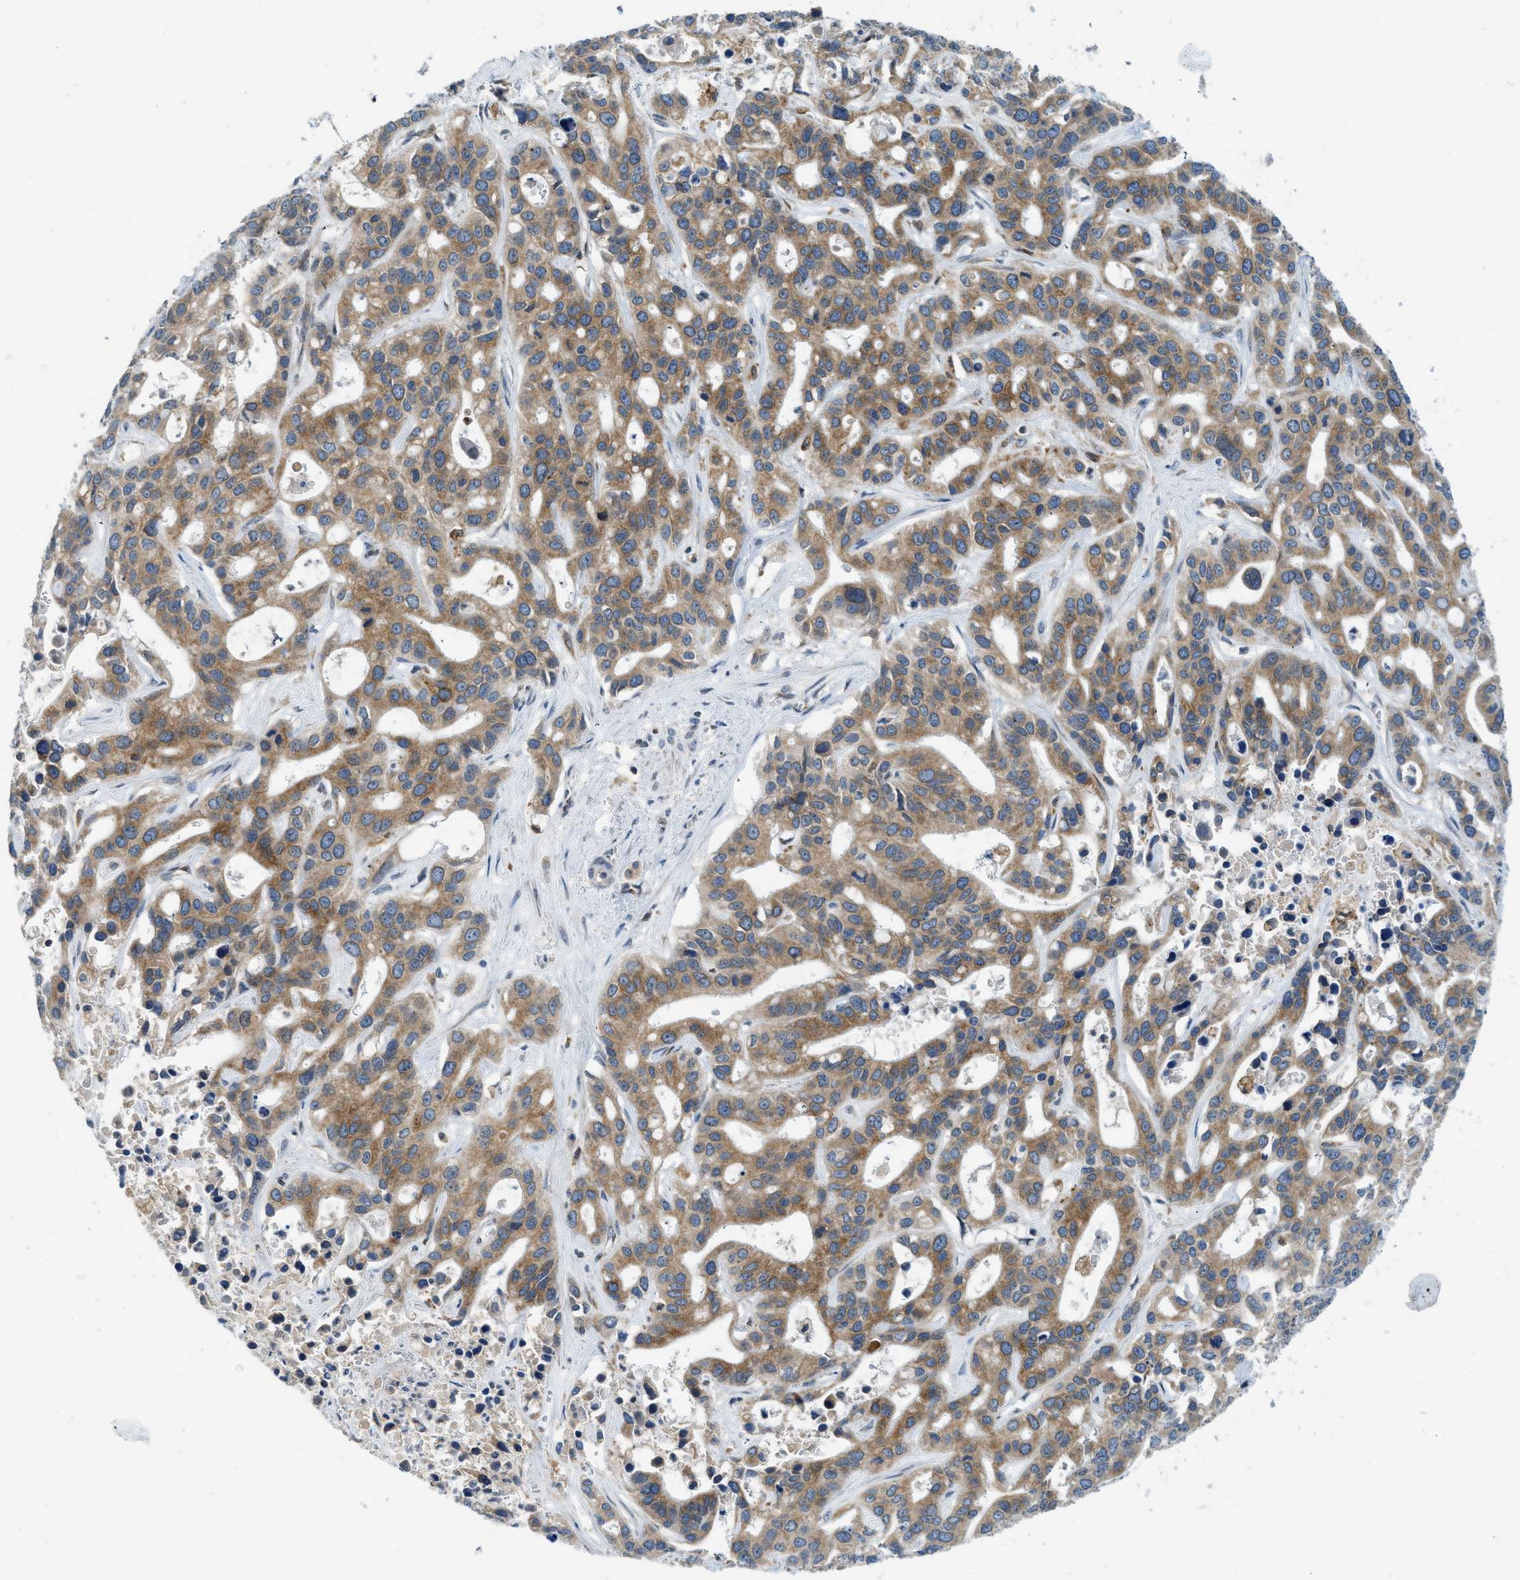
{"staining": {"intensity": "moderate", "quantity": ">75%", "location": "cytoplasmic/membranous"}, "tissue": "liver cancer", "cell_type": "Tumor cells", "image_type": "cancer", "snomed": [{"axis": "morphology", "description": "Cholangiocarcinoma"}, {"axis": "topography", "description": "Liver"}], "caption": "Immunohistochemical staining of human liver cancer (cholangiocarcinoma) displays moderate cytoplasmic/membranous protein staining in about >75% of tumor cells.", "gene": "BCAP31", "patient": {"sex": "female", "age": 65}}